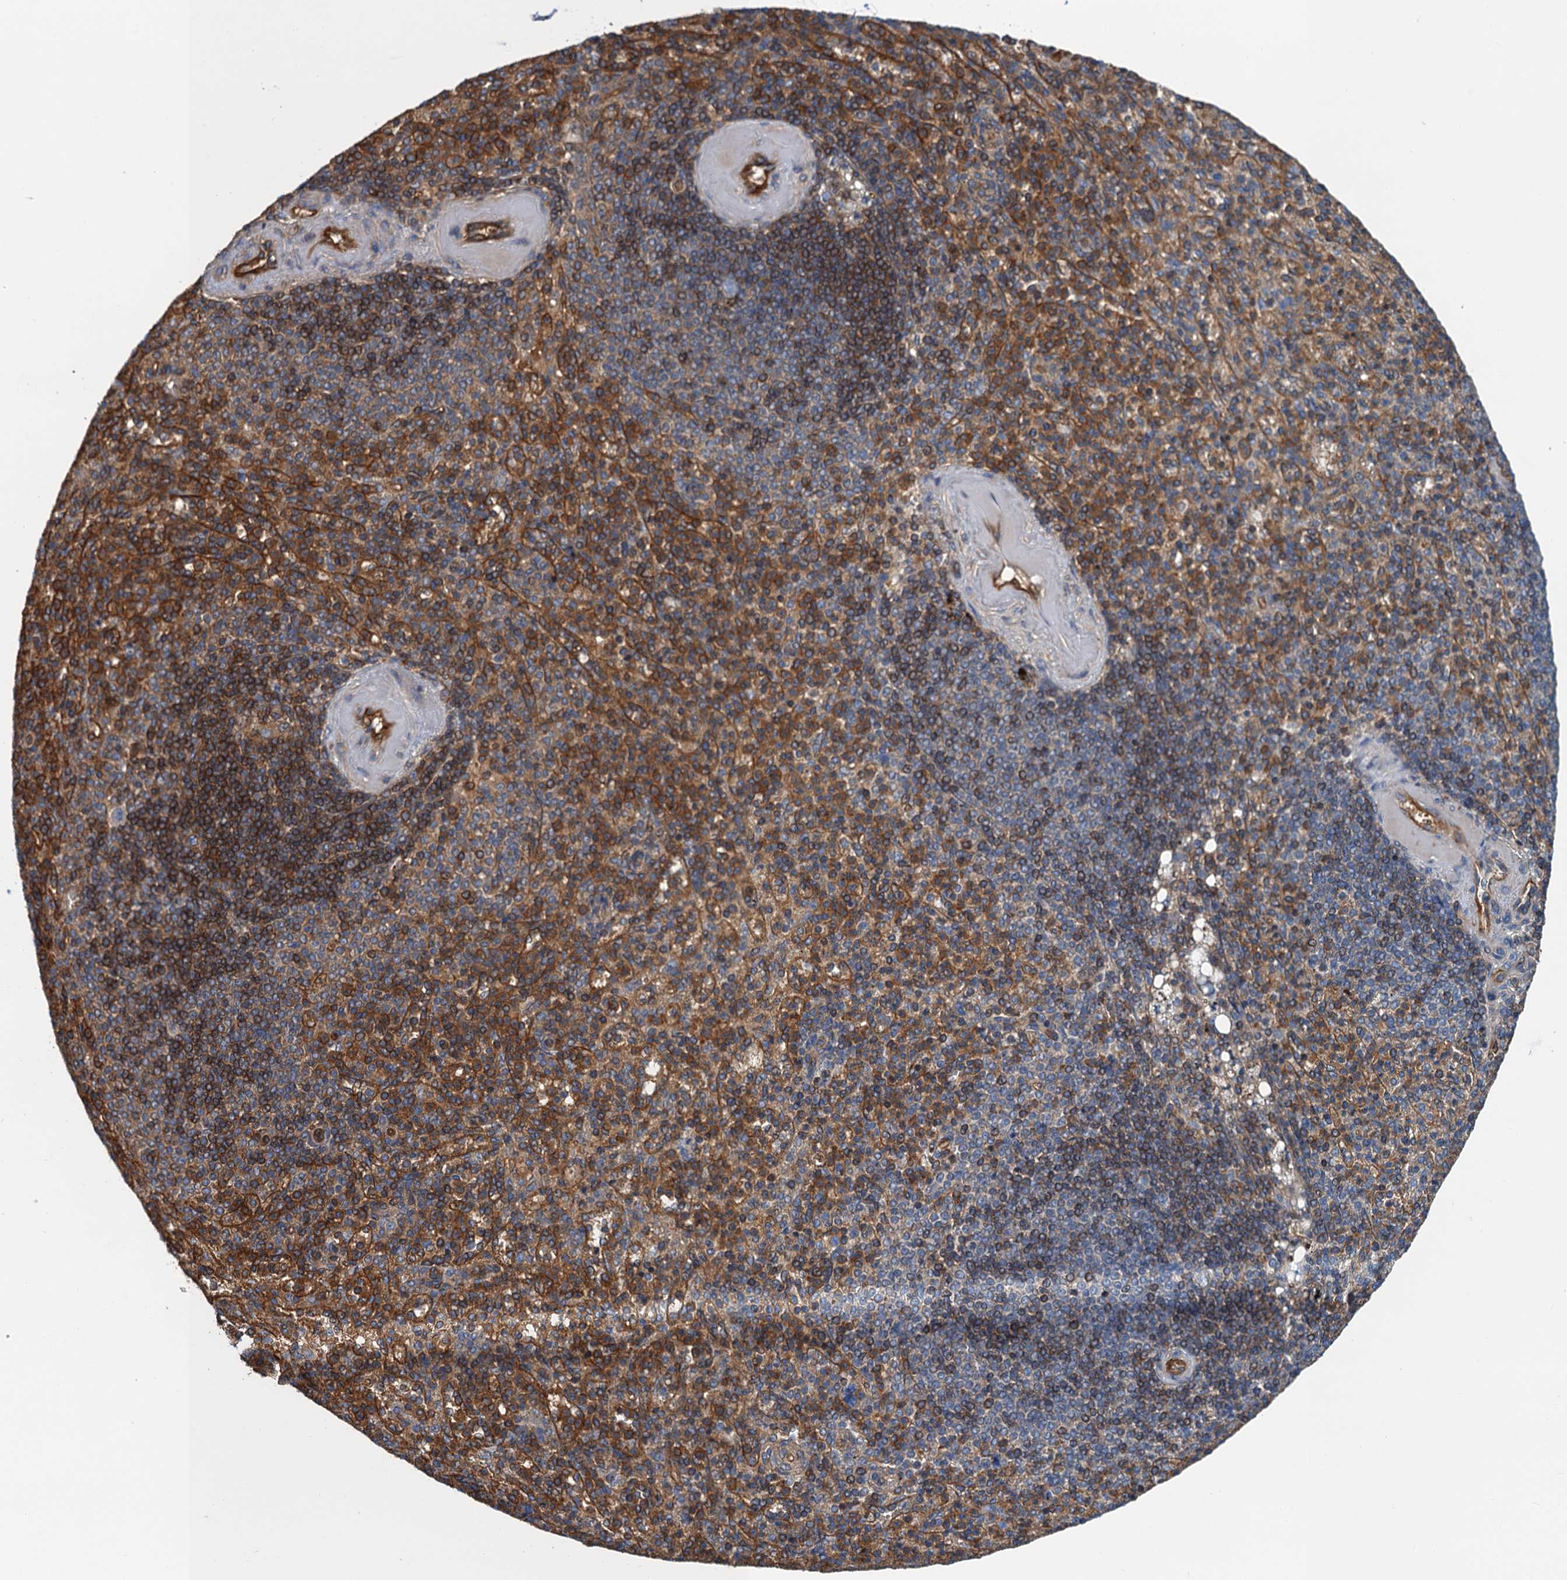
{"staining": {"intensity": "strong", "quantity": "<25%", "location": "cytoplasmic/membranous"}, "tissue": "spleen", "cell_type": "Cells in red pulp", "image_type": "normal", "snomed": [{"axis": "morphology", "description": "Normal tissue, NOS"}, {"axis": "topography", "description": "Spleen"}], "caption": "Immunohistochemistry (IHC) micrograph of unremarkable human spleen stained for a protein (brown), which displays medium levels of strong cytoplasmic/membranous positivity in about <25% of cells in red pulp.", "gene": "ROGDI", "patient": {"sex": "female", "age": 74}}